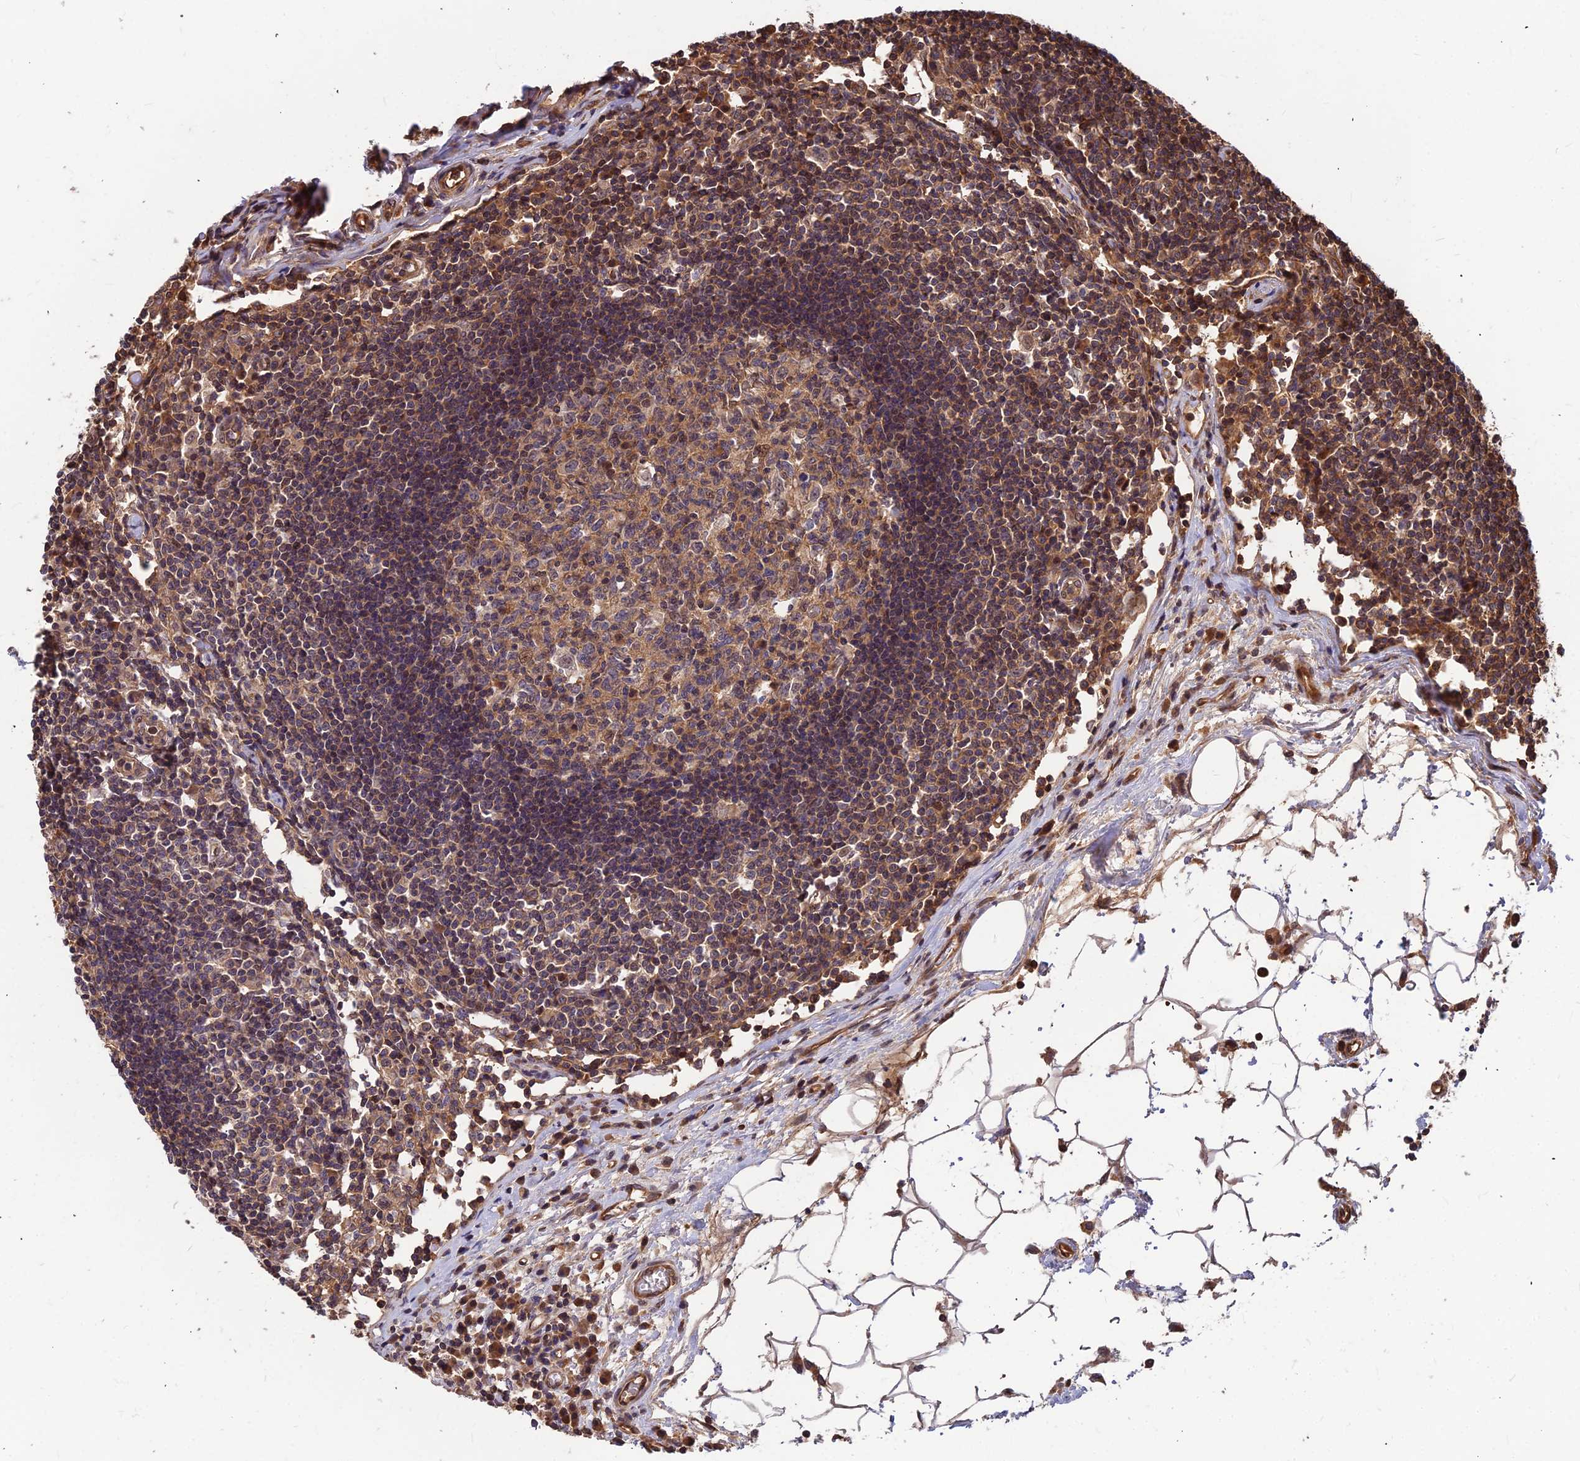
{"staining": {"intensity": "moderate", "quantity": "25%-75%", "location": "cytoplasmic/membranous"}, "tissue": "lymph node", "cell_type": "Germinal center cells", "image_type": "normal", "snomed": [{"axis": "morphology", "description": "Normal tissue, NOS"}, {"axis": "topography", "description": "Lymph node"}], "caption": "This is a photomicrograph of immunohistochemistry (IHC) staining of normal lymph node, which shows moderate expression in the cytoplasmic/membranous of germinal center cells.", "gene": "ZNF467", "patient": {"sex": "female", "age": 55}}